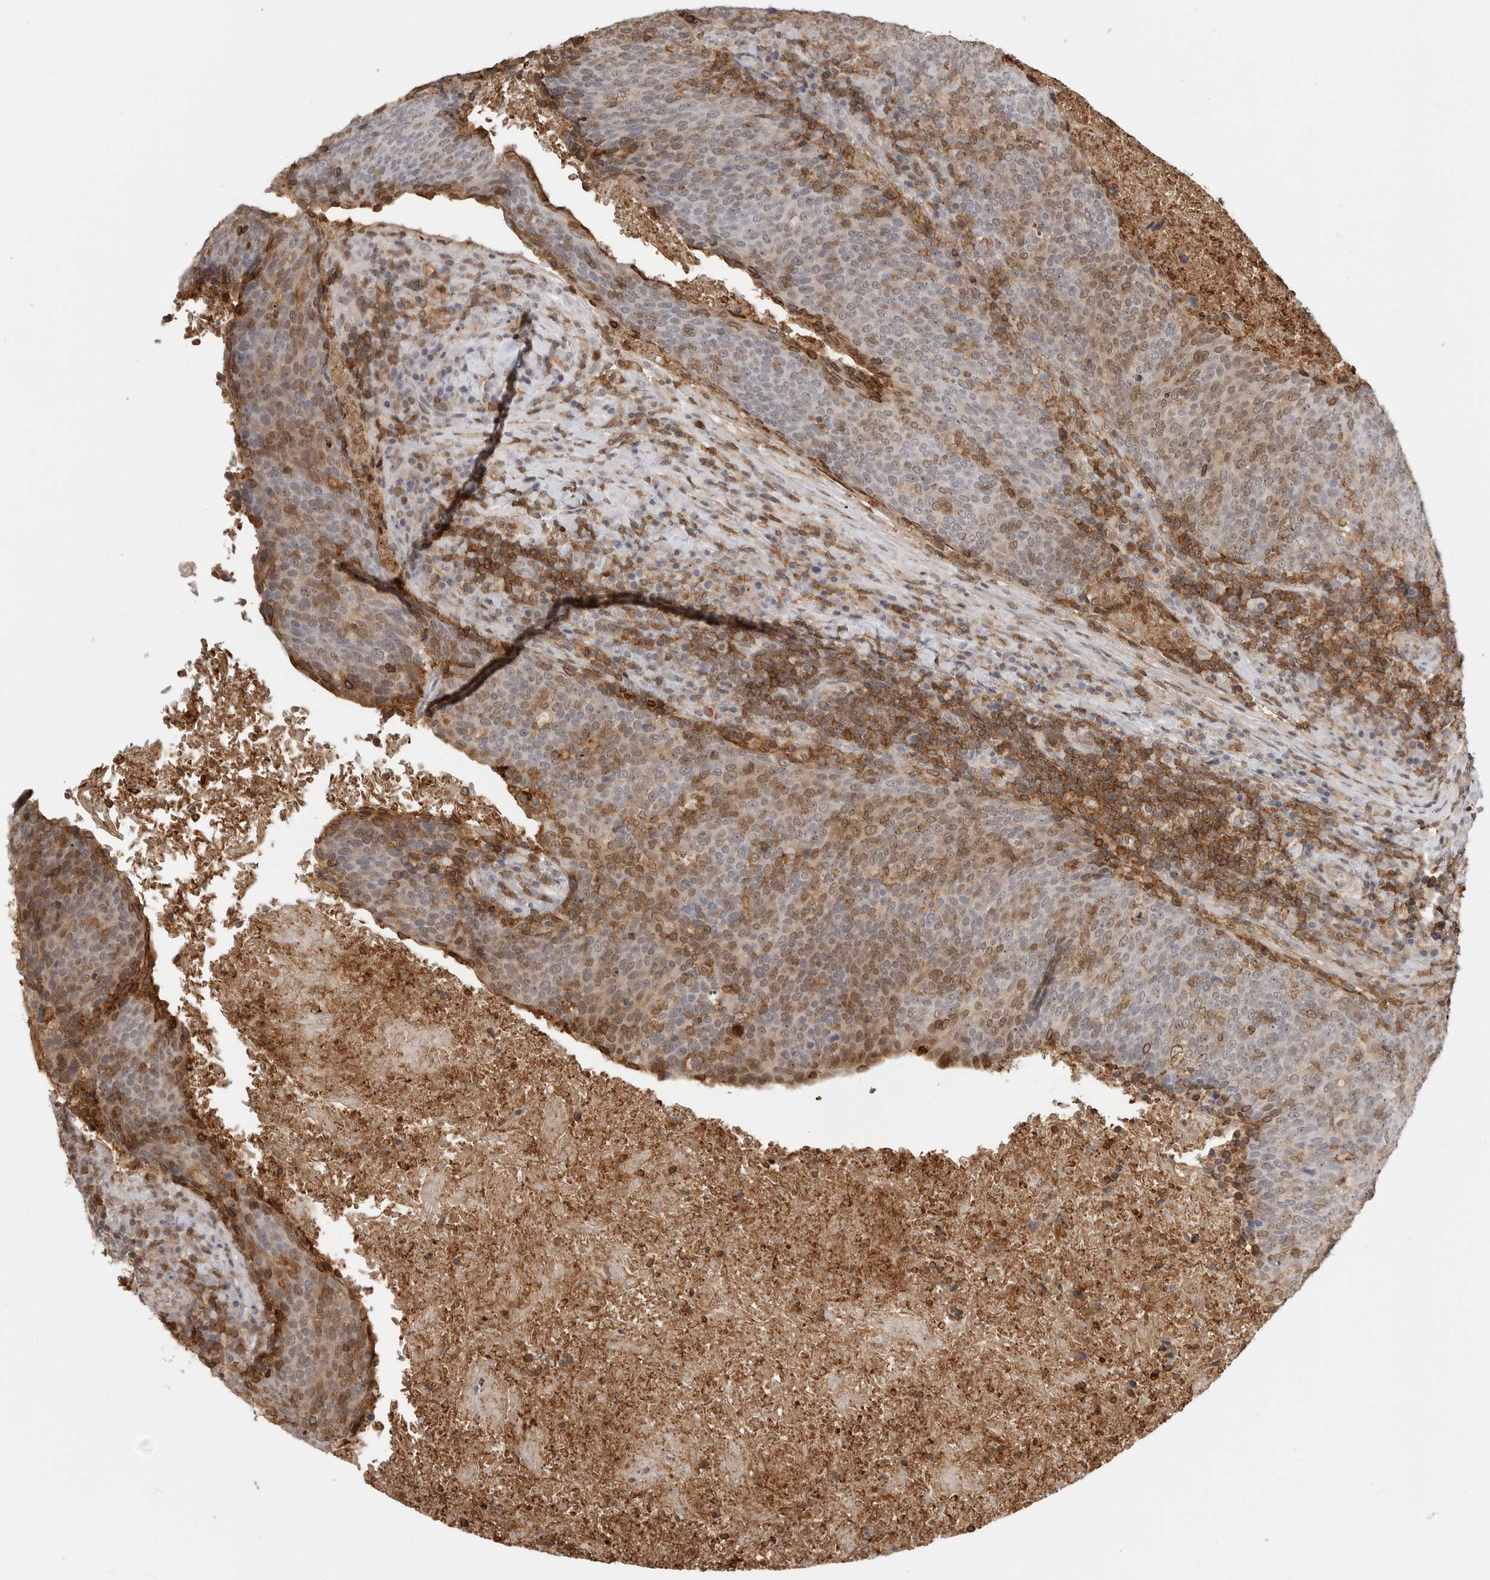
{"staining": {"intensity": "moderate", "quantity": "25%-75%", "location": "cytoplasmic/membranous,nuclear"}, "tissue": "head and neck cancer", "cell_type": "Tumor cells", "image_type": "cancer", "snomed": [{"axis": "morphology", "description": "Squamous cell carcinoma, NOS"}, {"axis": "morphology", "description": "Squamous cell carcinoma, metastatic, NOS"}, {"axis": "topography", "description": "Lymph node"}, {"axis": "topography", "description": "Head-Neck"}], "caption": "IHC of head and neck cancer (squamous cell carcinoma) exhibits medium levels of moderate cytoplasmic/membranous and nuclear staining in about 25%-75% of tumor cells.", "gene": "ANXA11", "patient": {"sex": "male", "age": 62}}